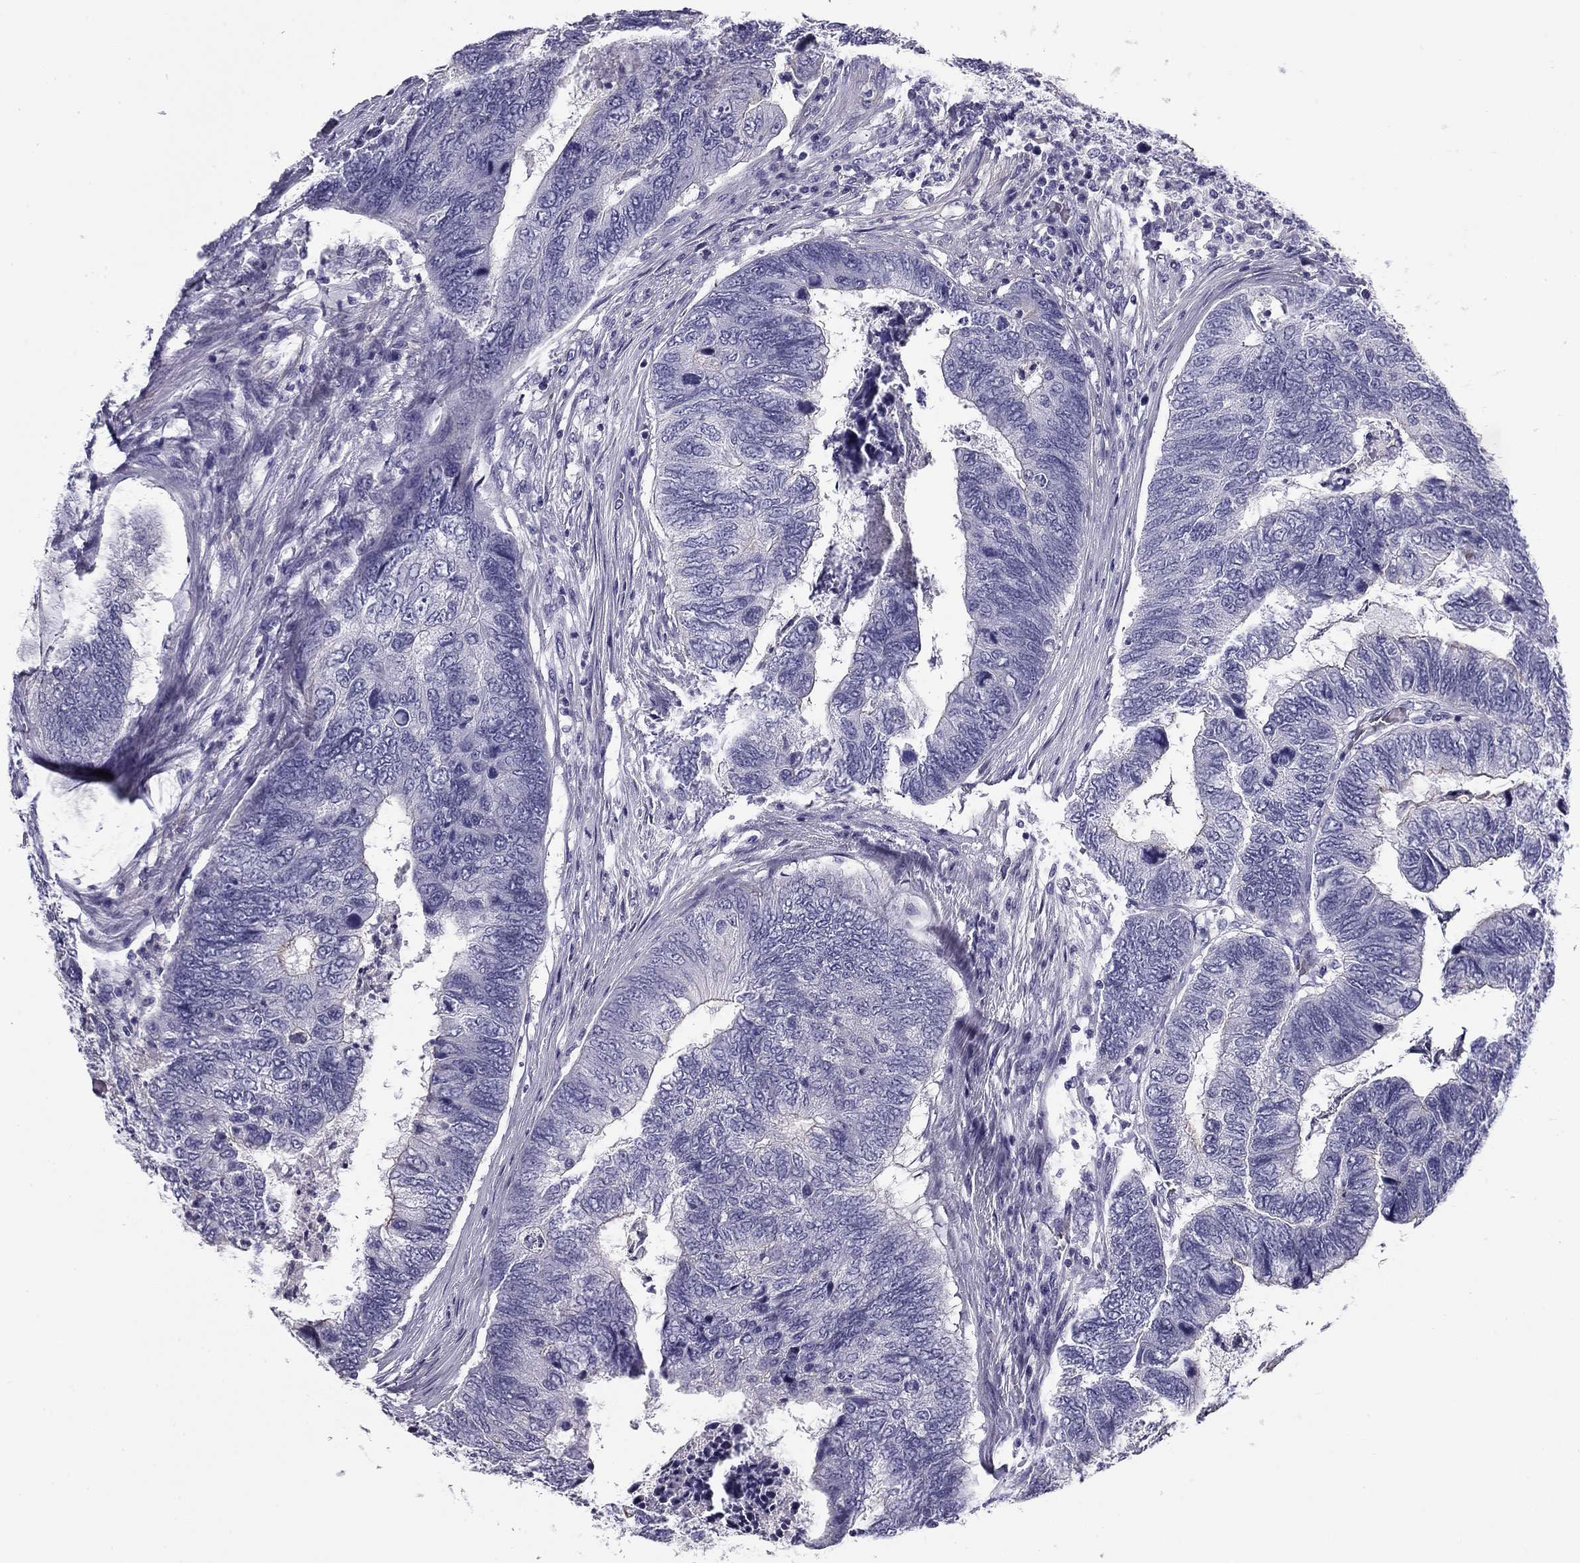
{"staining": {"intensity": "negative", "quantity": "none", "location": "none"}, "tissue": "colorectal cancer", "cell_type": "Tumor cells", "image_type": "cancer", "snomed": [{"axis": "morphology", "description": "Adenocarcinoma, NOS"}, {"axis": "topography", "description": "Colon"}], "caption": "Protein analysis of colorectal adenocarcinoma demonstrates no significant positivity in tumor cells.", "gene": "FLNC", "patient": {"sex": "female", "age": 67}}